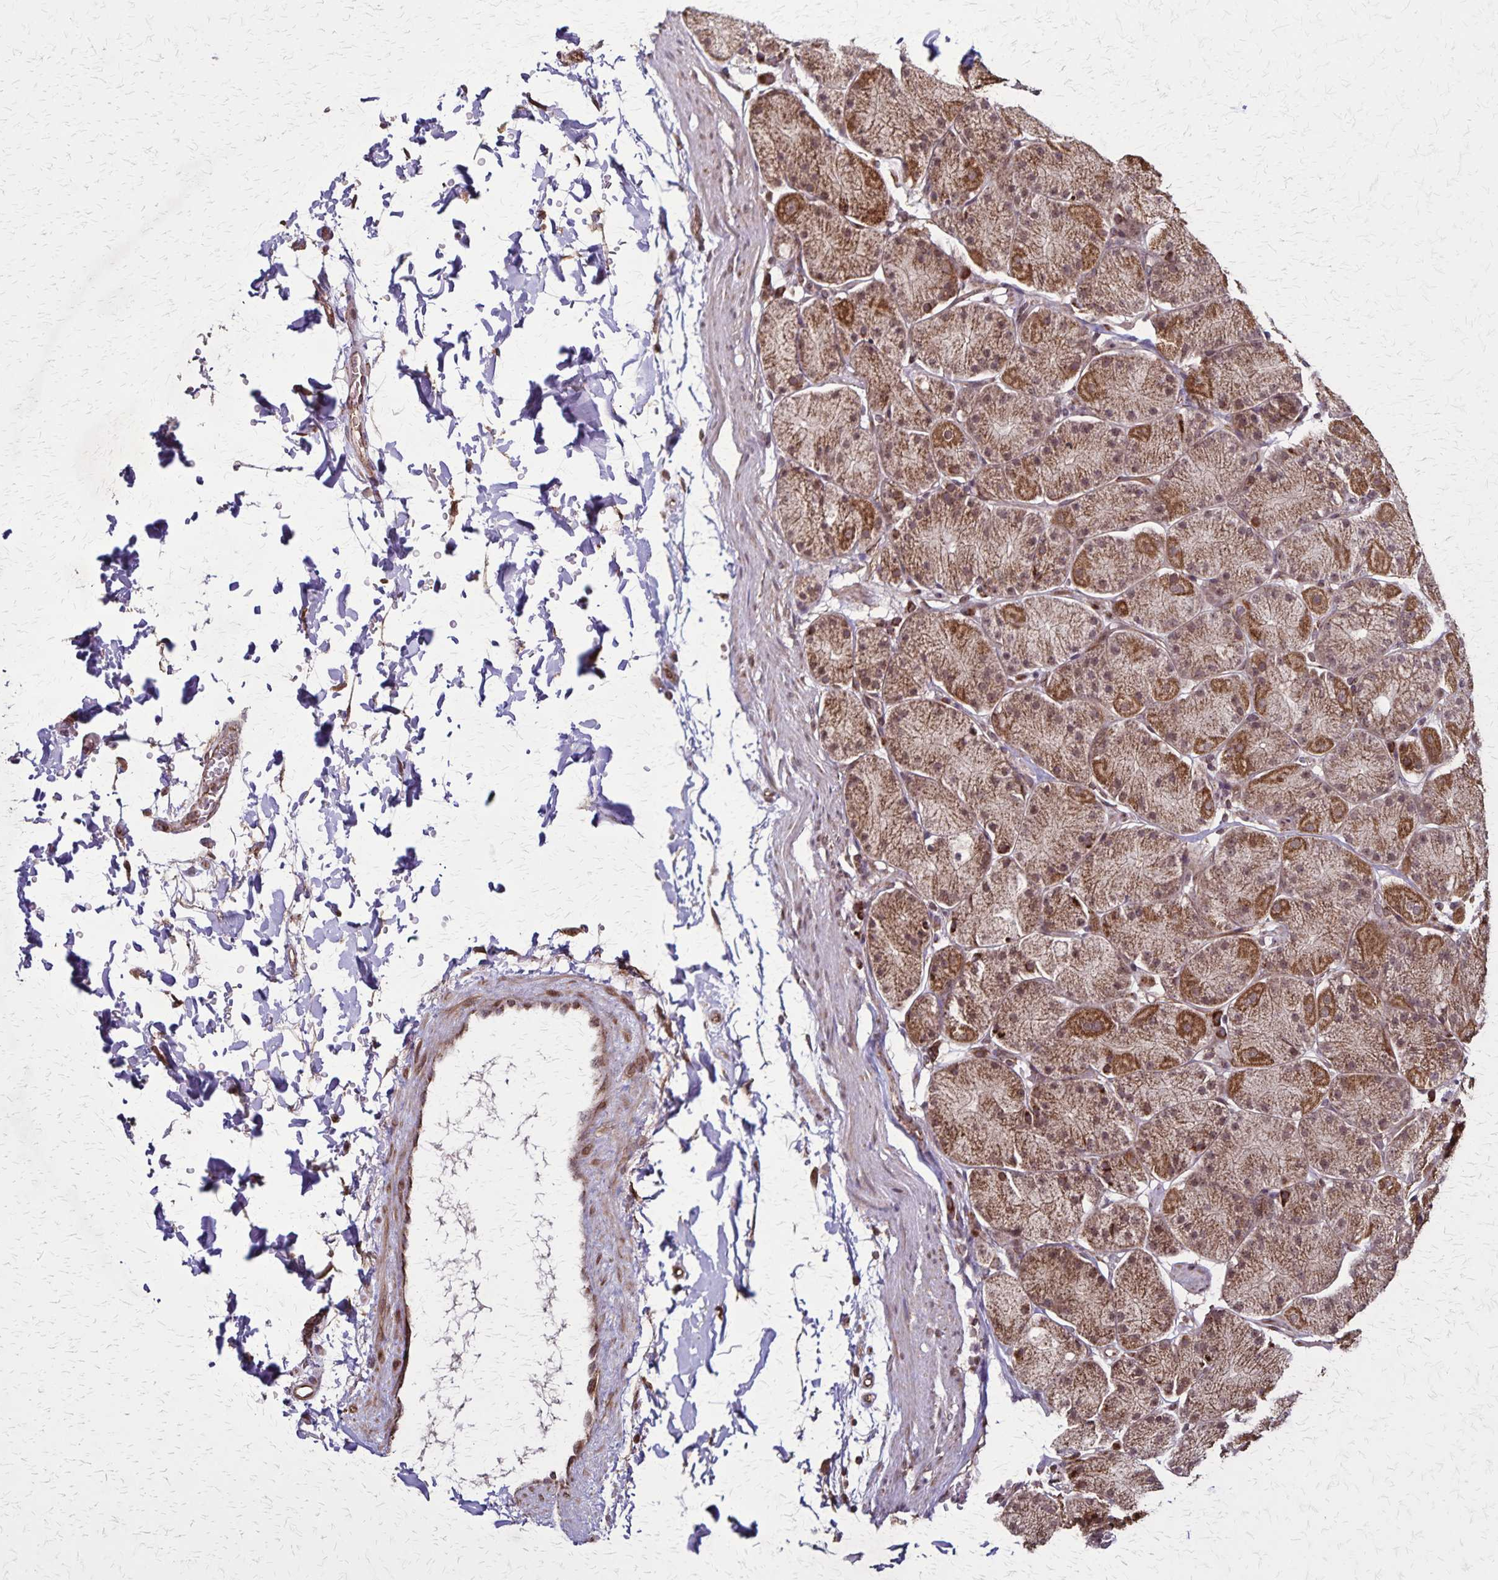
{"staining": {"intensity": "moderate", "quantity": ">75%", "location": "cytoplasmic/membranous,nuclear"}, "tissue": "stomach", "cell_type": "Glandular cells", "image_type": "normal", "snomed": [{"axis": "morphology", "description": "Normal tissue, NOS"}, {"axis": "topography", "description": "Stomach, upper"}, {"axis": "topography", "description": "Stomach"}], "caption": "This image displays immunohistochemistry staining of benign human stomach, with medium moderate cytoplasmic/membranous,nuclear staining in approximately >75% of glandular cells.", "gene": "NFS1", "patient": {"sex": "male", "age": 76}}